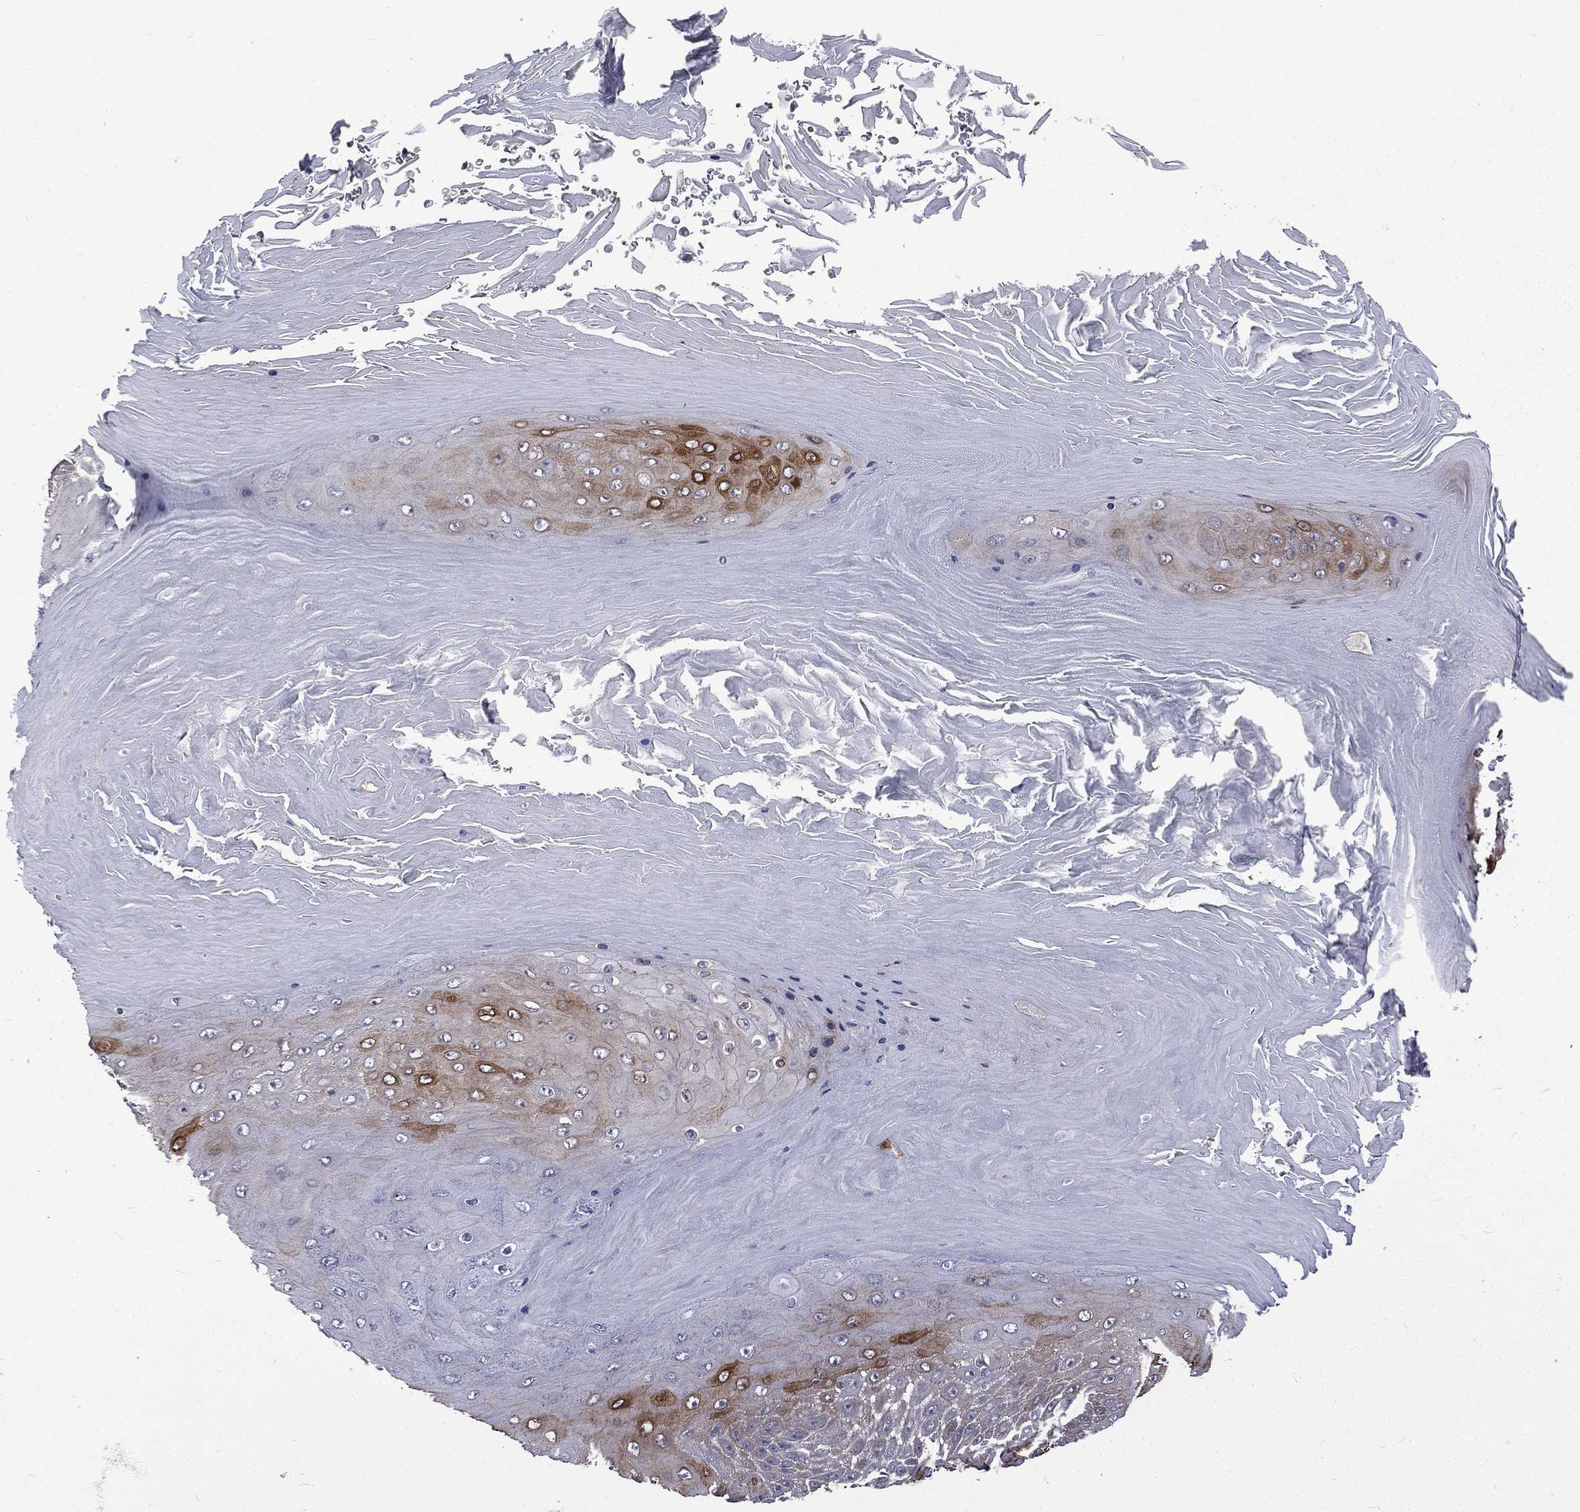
{"staining": {"intensity": "moderate", "quantity": "<25%", "location": "cytoplasmic/membranous"}, "tissue": "skin cancer", "cell_type": "Tumor cells", "image_type": "cancer", "snomed": [{"axis": "morphology", "description": "Squamous cell carcinoma, NOS"}, {"axis": "topography", "description": "Skin"}], "caption": "High-power microscopy captured an immunohistochemistry histopathology image of skin cancer (squamous cell carcinoma), revealing moderate cytoplasmic/membranous expression in about <25% of tumor cells. (DAB (3,3'-diaminobenzidine) IHC with brightfield microscopy, high magnification).", "gene": "PPFIBP1", "patient": {"sex": "male", "age": 62}}